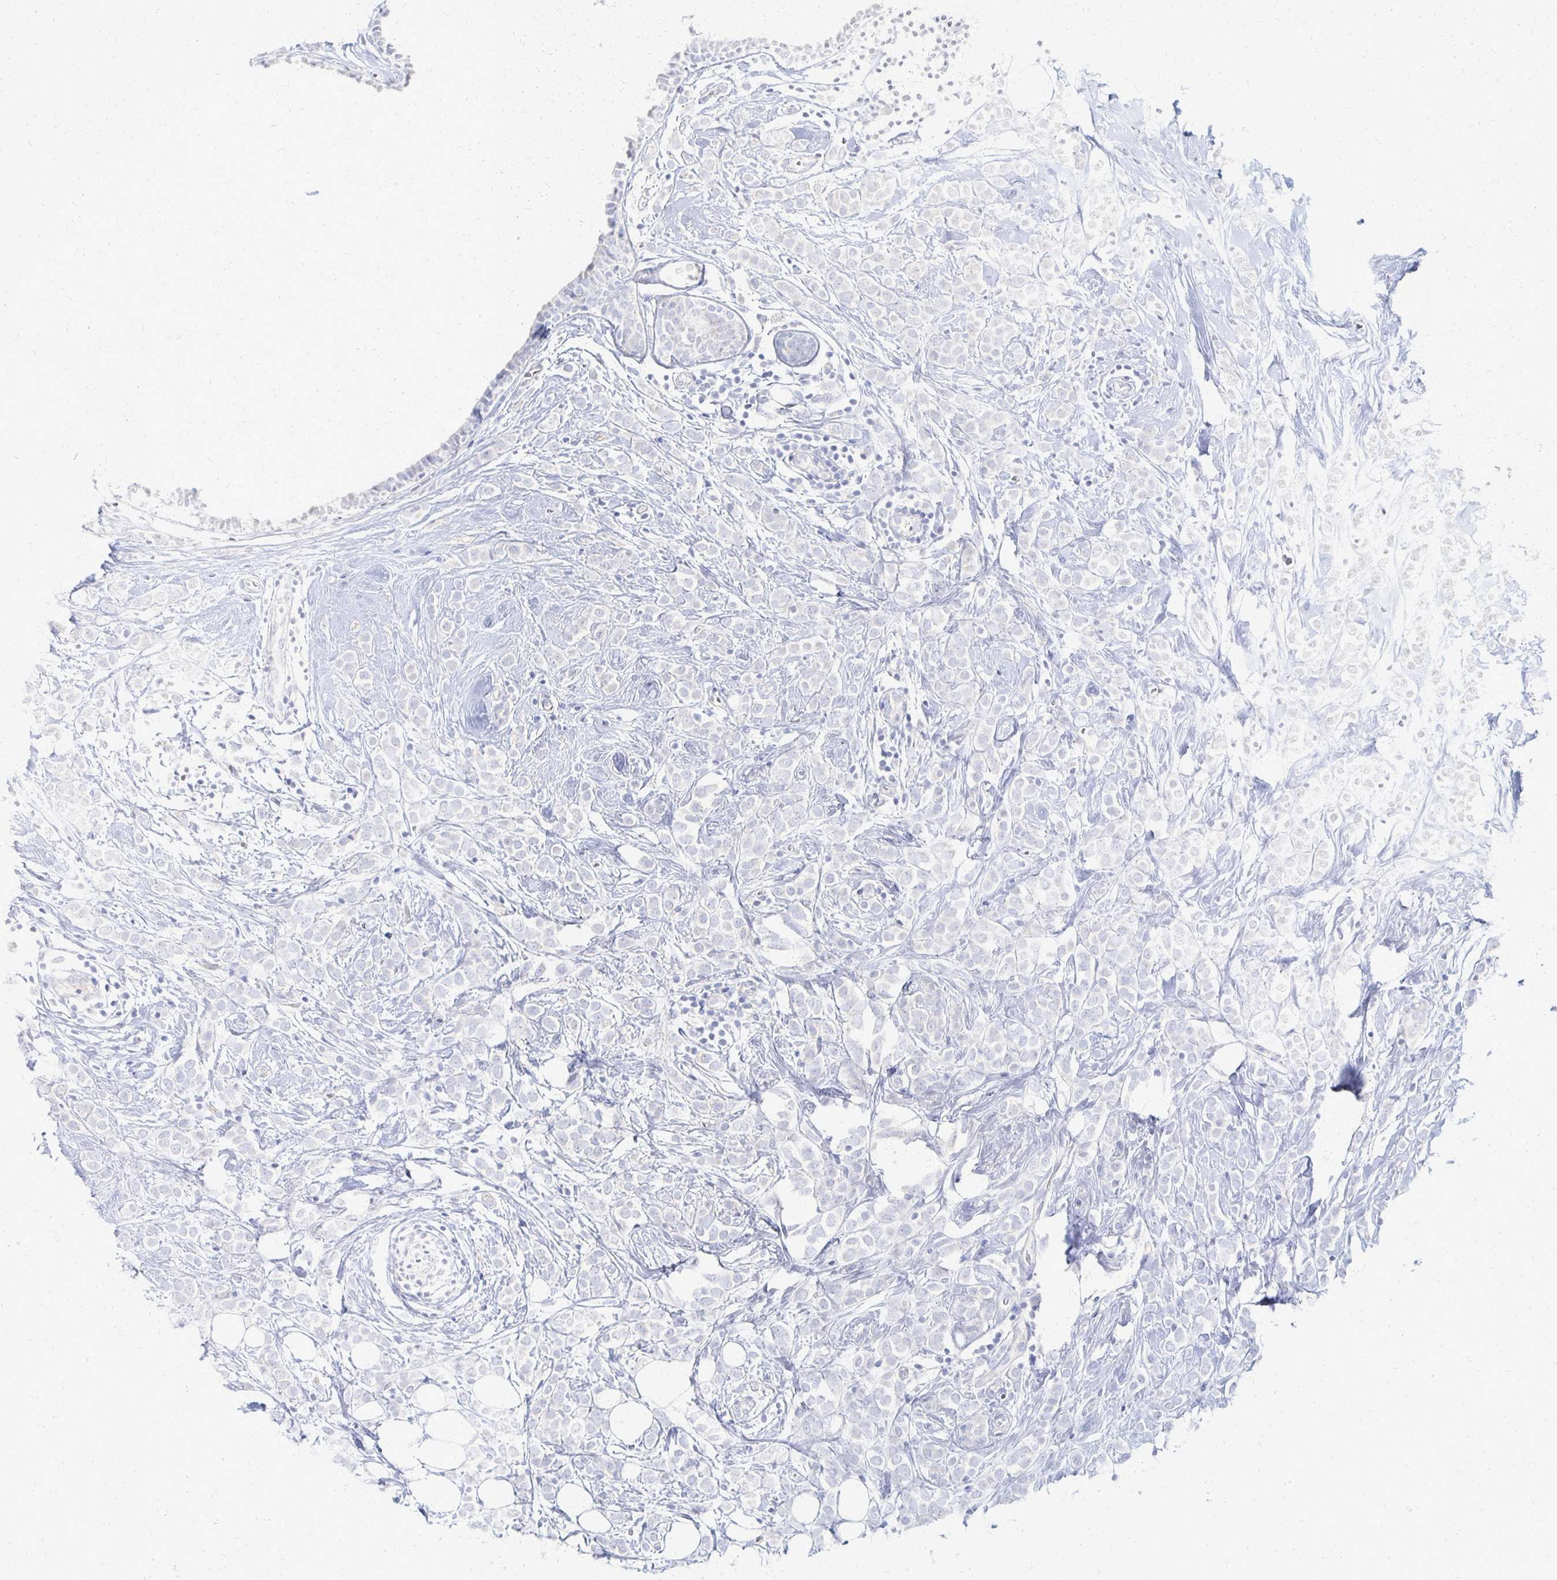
{"staining": {"intensity": "negative", "quantity": "none", "location": "none"}, "tissue": "breast cancer", "cell_type": "Tumor cells", "image_type": "cancer", "snomed": [{"axis": "morphology", "description": "Lobular carcinoma"}, {"axis": "topography", "description": "Breast"}], "caption": "The immunohistochemistry (IHC) micrograph has no significant expression in tumor cells of lobular carcinoma (breast) tissue.", "gene": "PRR20A", "patient": {"sex": "female", "age": 49}}